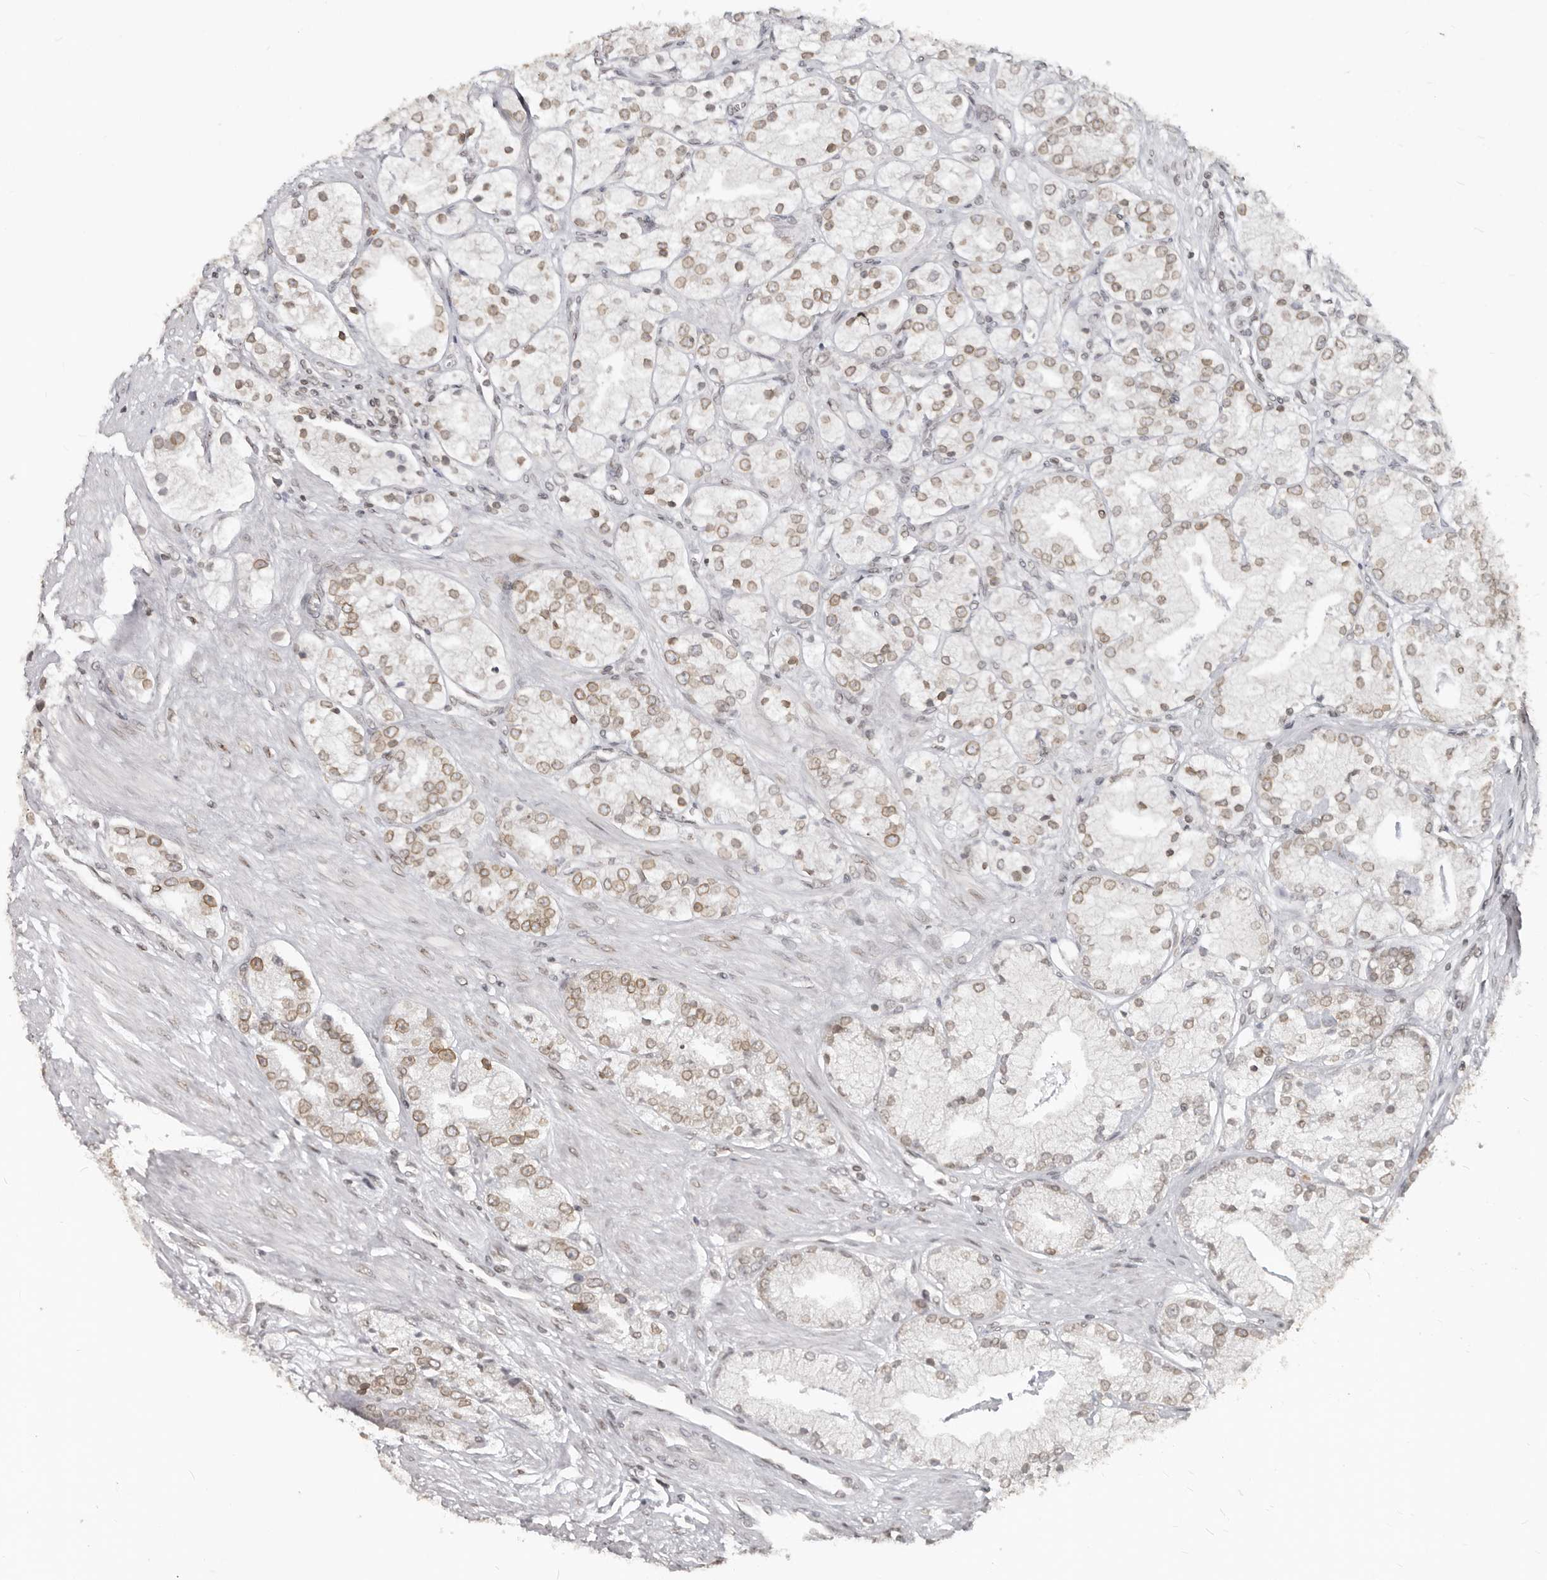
{"staining": {"intensity": "moderate", "quantity": ">75%", "location": "cytoplasmic/membranous,nuclear"}, "tissue": "prostate cancer", "cell_type": "Tumor cells", "image_type": "cancer", "snomed": [{"axis": "morphology", "description": "Adenocarcinoma, High grade"}, {"axis": "topography", "description": "Prostate"}], "caption": "IHC of human prostate cancer displays medium levels of moderate cytoplasmic/membranous and nuclear staining in approximately >75% of tumor cells. (IHC, brightfield microscopy, high magnification).", "gene": "NUP153", "patient": {"sex": "male", "age": 50}}